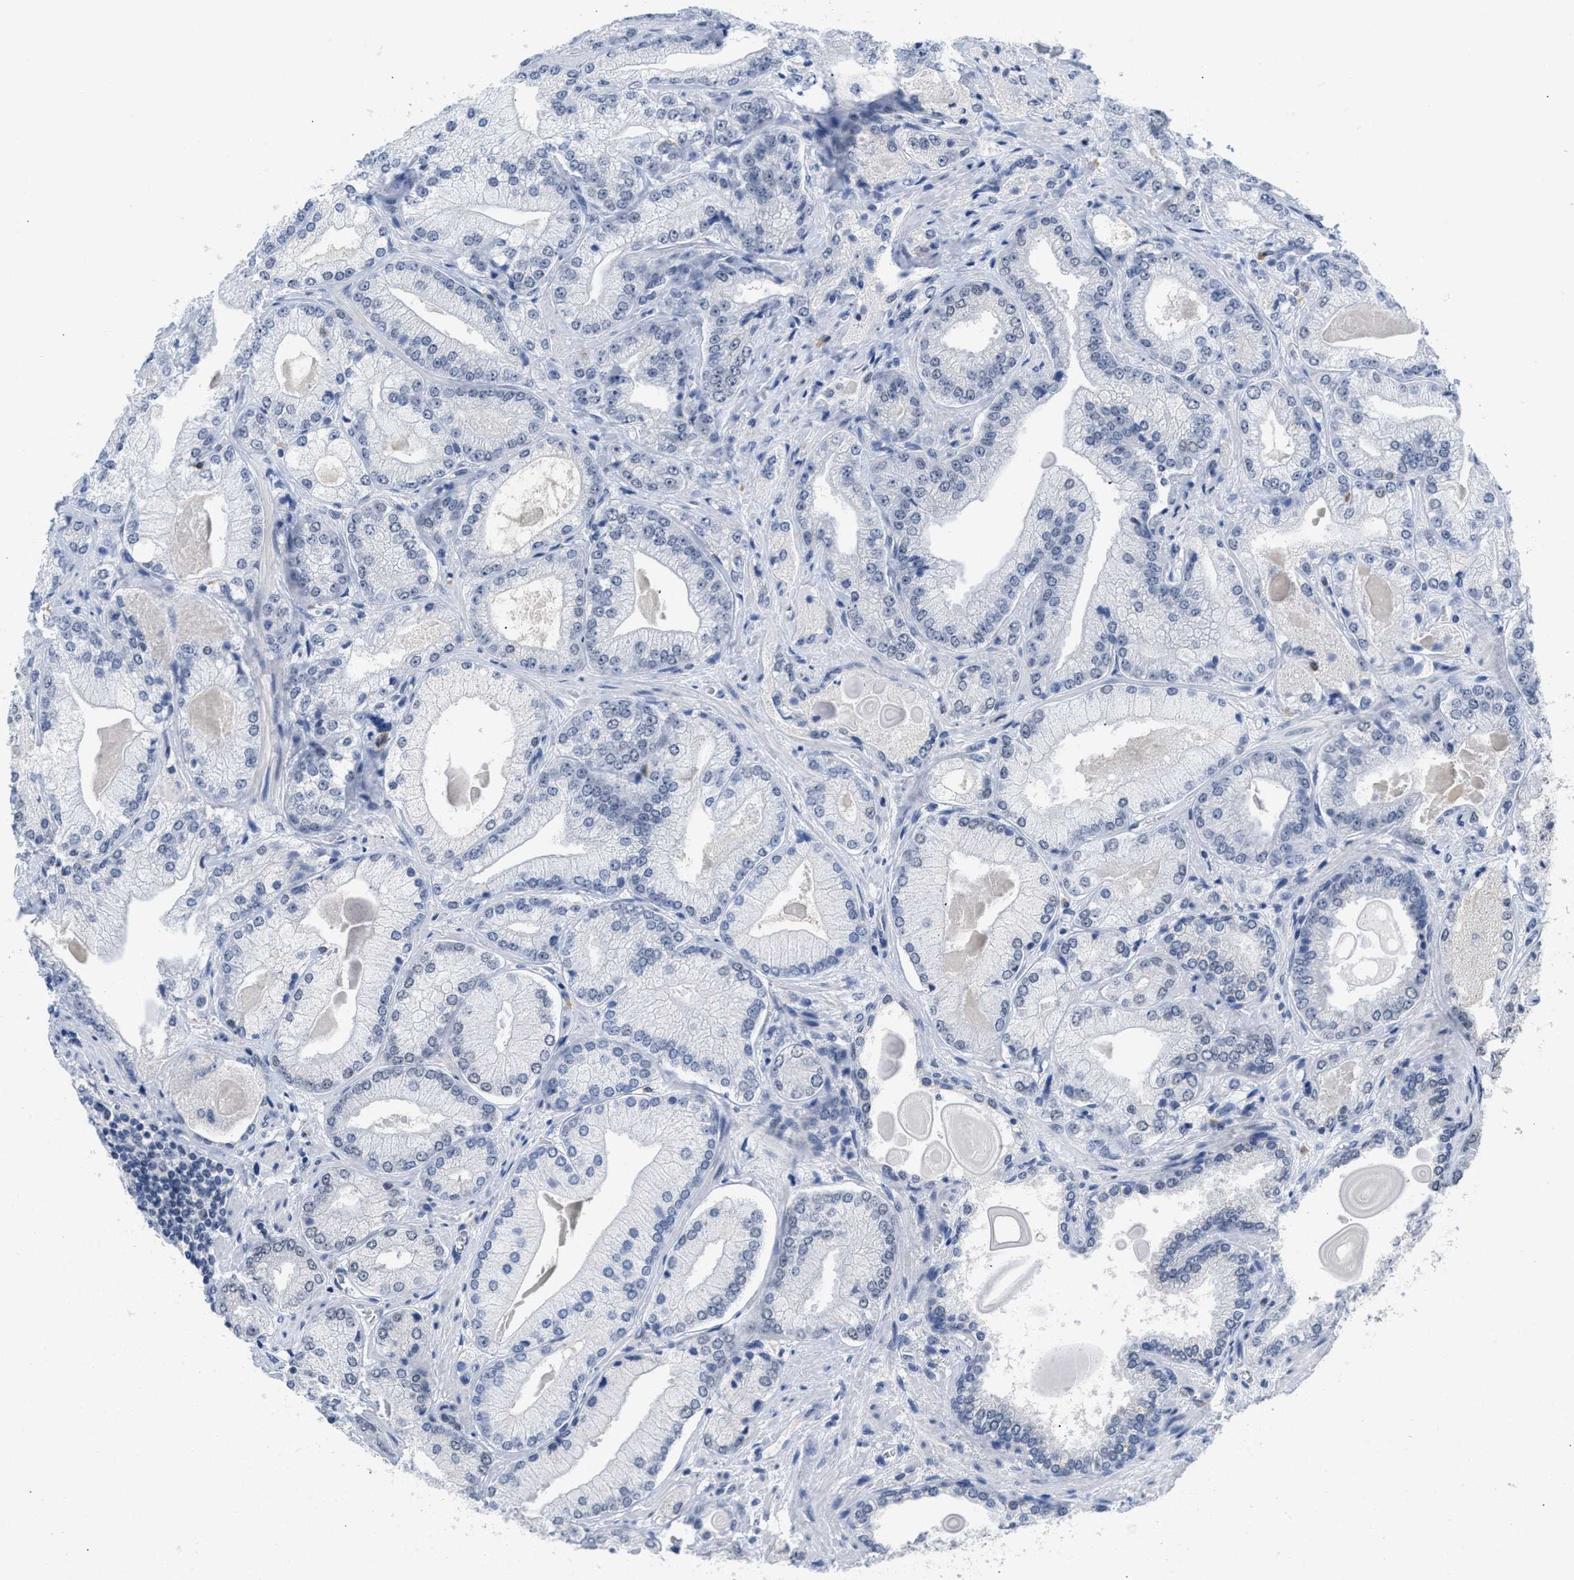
{"staining": {"intensity": "negative", "quantity": "none", "location": "none"}, "tissue": "prostate cancer", "cell_type": "Tumor cells", "image_type": "cancer", "snomed": [{"axis": "morphology", "description": "Adenocarcinoma, Low grade"}, {"axis": "topography", "description": "Prostate"}], "caption": "Tumor cells are negative for protein expression in human prostate cancer.", "gene": "GGNBP2", "patient": {"sex": "male", "age": 65}}